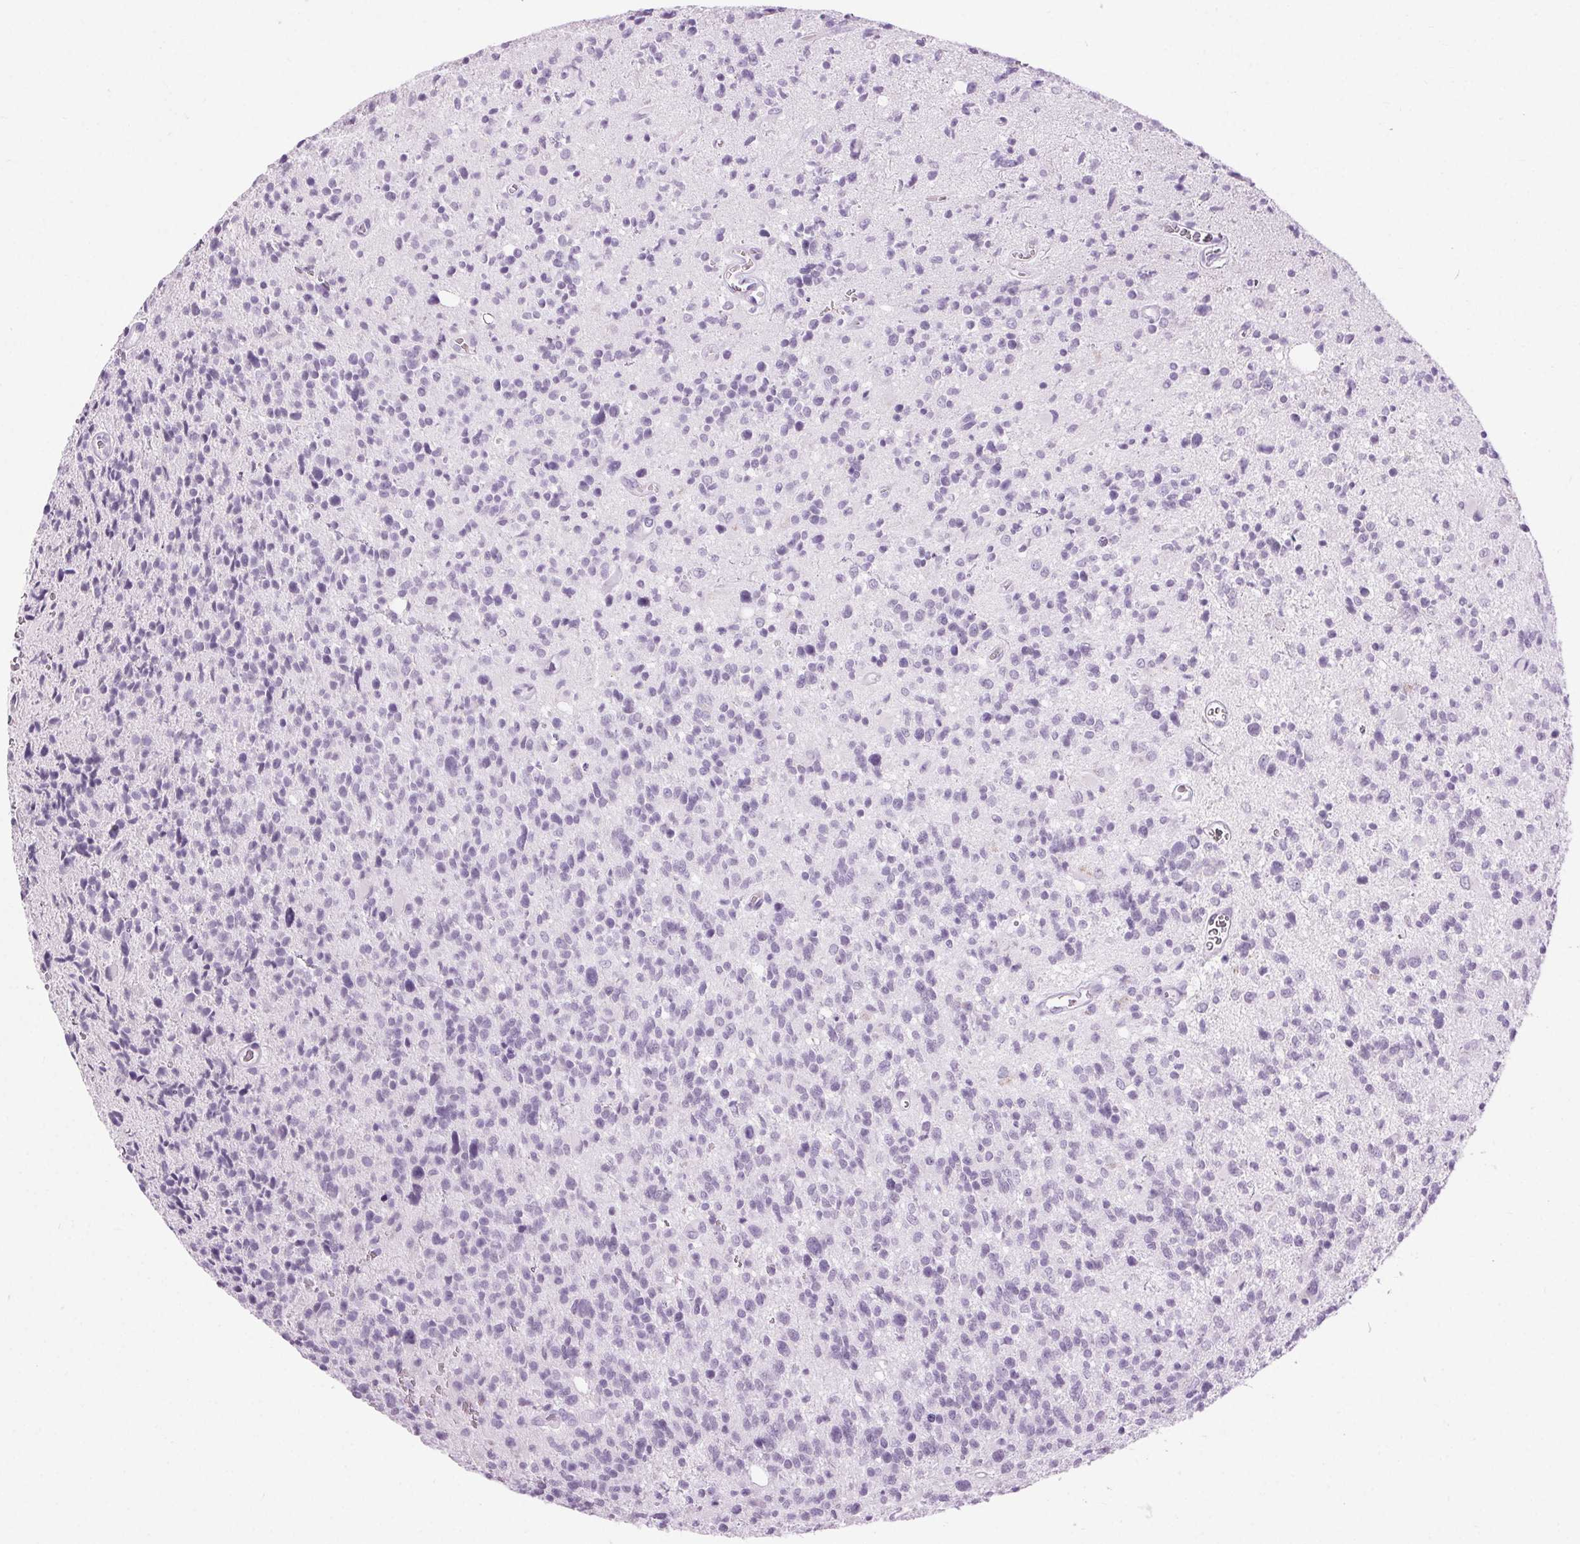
{"staining": {"intensity": "negative", "quantity": "none", "location": "none"}, "tissue": "glioma", "cell_type": "Tumor cells", "image_type": "cancer", "snomed": [{"axis": "morphology", "description": "Glioma, malignant, High grade"}, {"axis": "topography", "description": "Brain"}], "caption": "Tumor cells are negative for protein expression in human high-grade glioma (malignant).", "gene": "BEND2", "patient": {"sex": "male", "age": 29}}